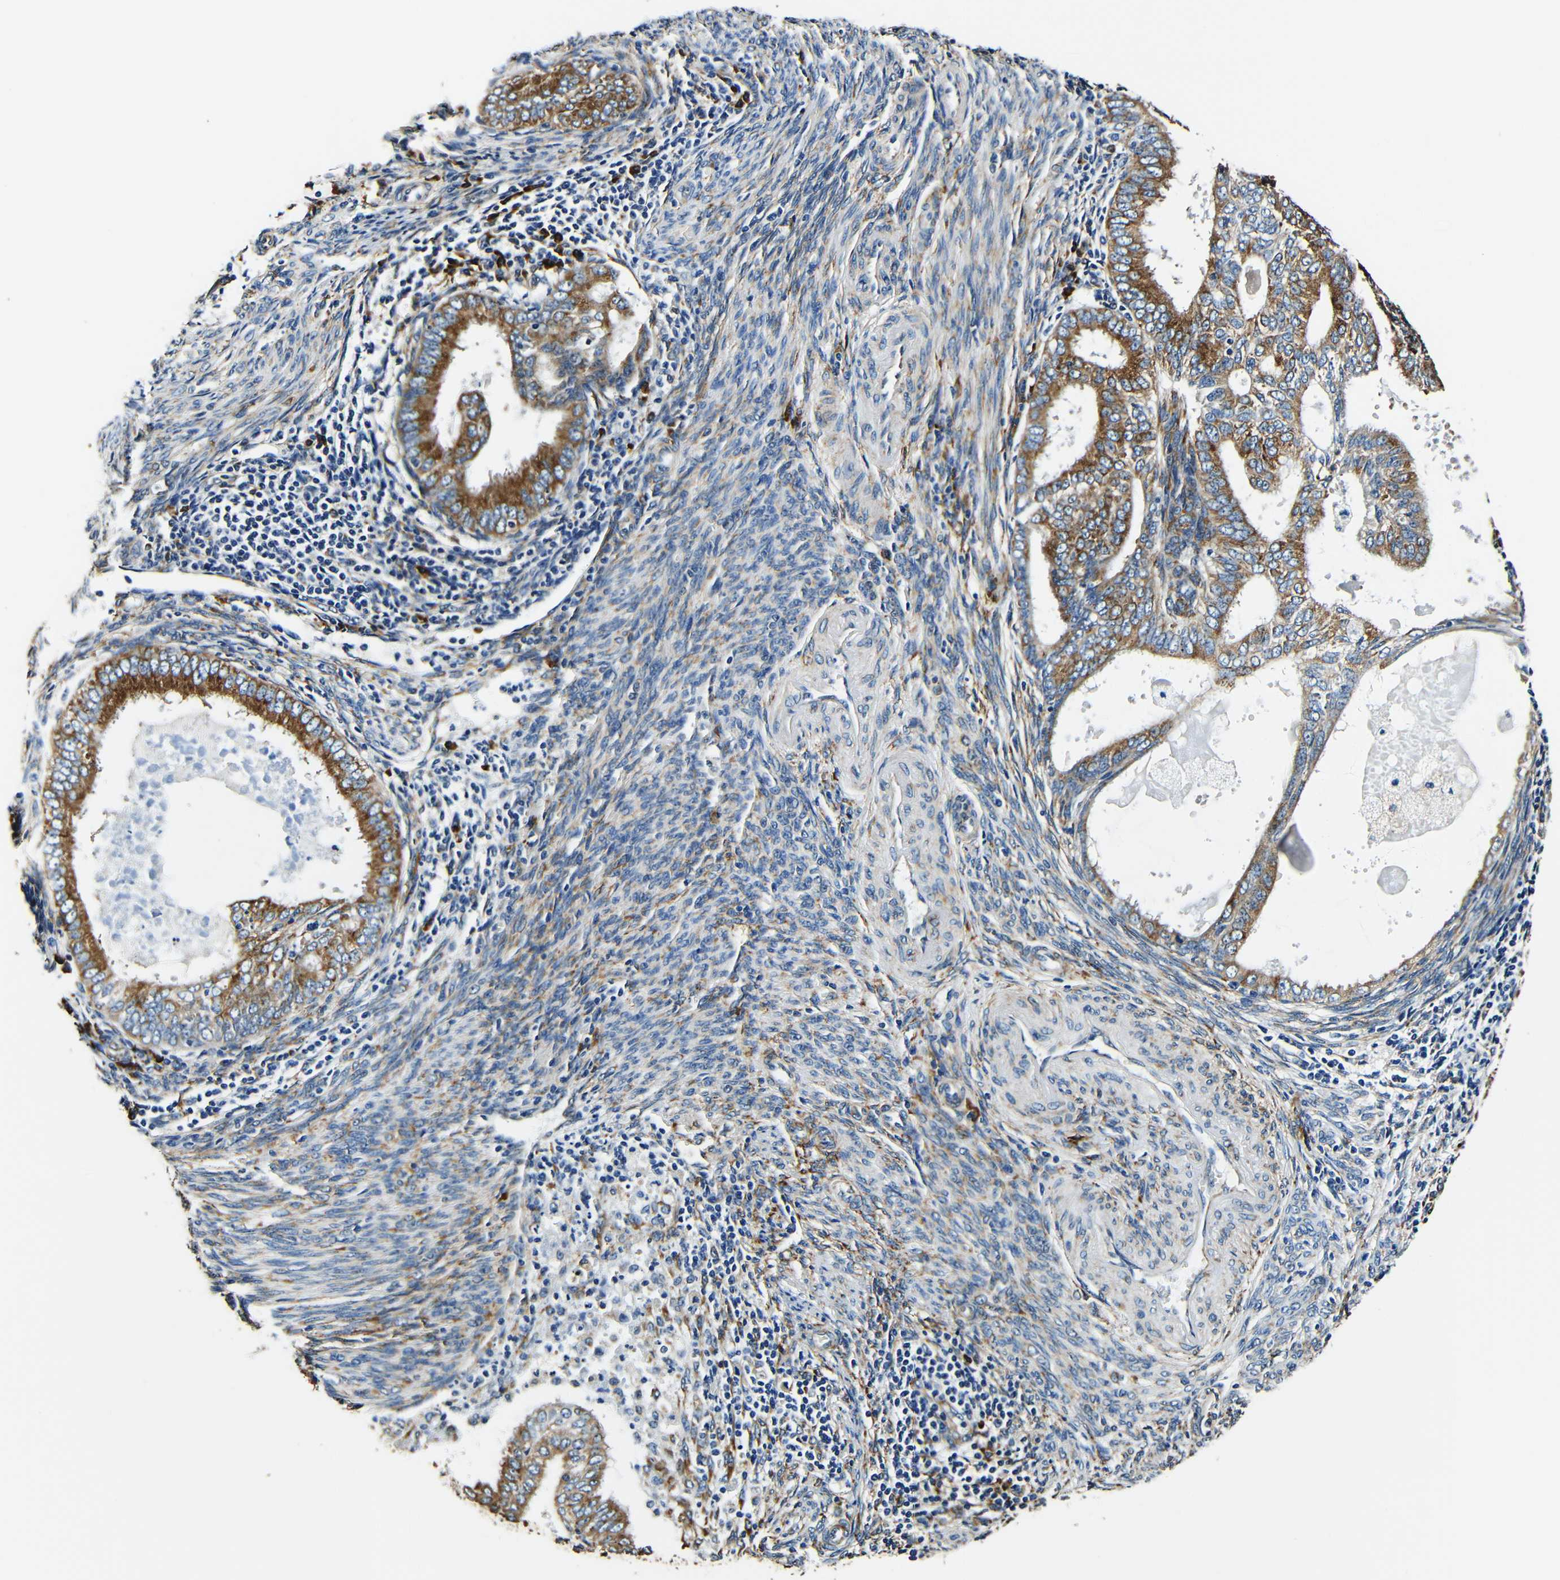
{"staining": {"intensity": "moderate", "quantity": ">75%", "location": "cytoplasmic/membranous"}, "tissue": "endometrial cancer", "cell_type": "Tumor cells", "image_type": "cancer", "snomed": [{"axis": "morphology", "description": "Adenocarcinoma, NOS"}, {"axis": "topography", "description": "Endometrium"}], "caption": "Immunohistochemical staining of human endometrial cancer demonstrates medium levels of moderate cytoplasmic/membranous staining in approximately >75% of tumor cells.", "gene": "RRBP1", "patient": {"sex": "female", "age": 58}}